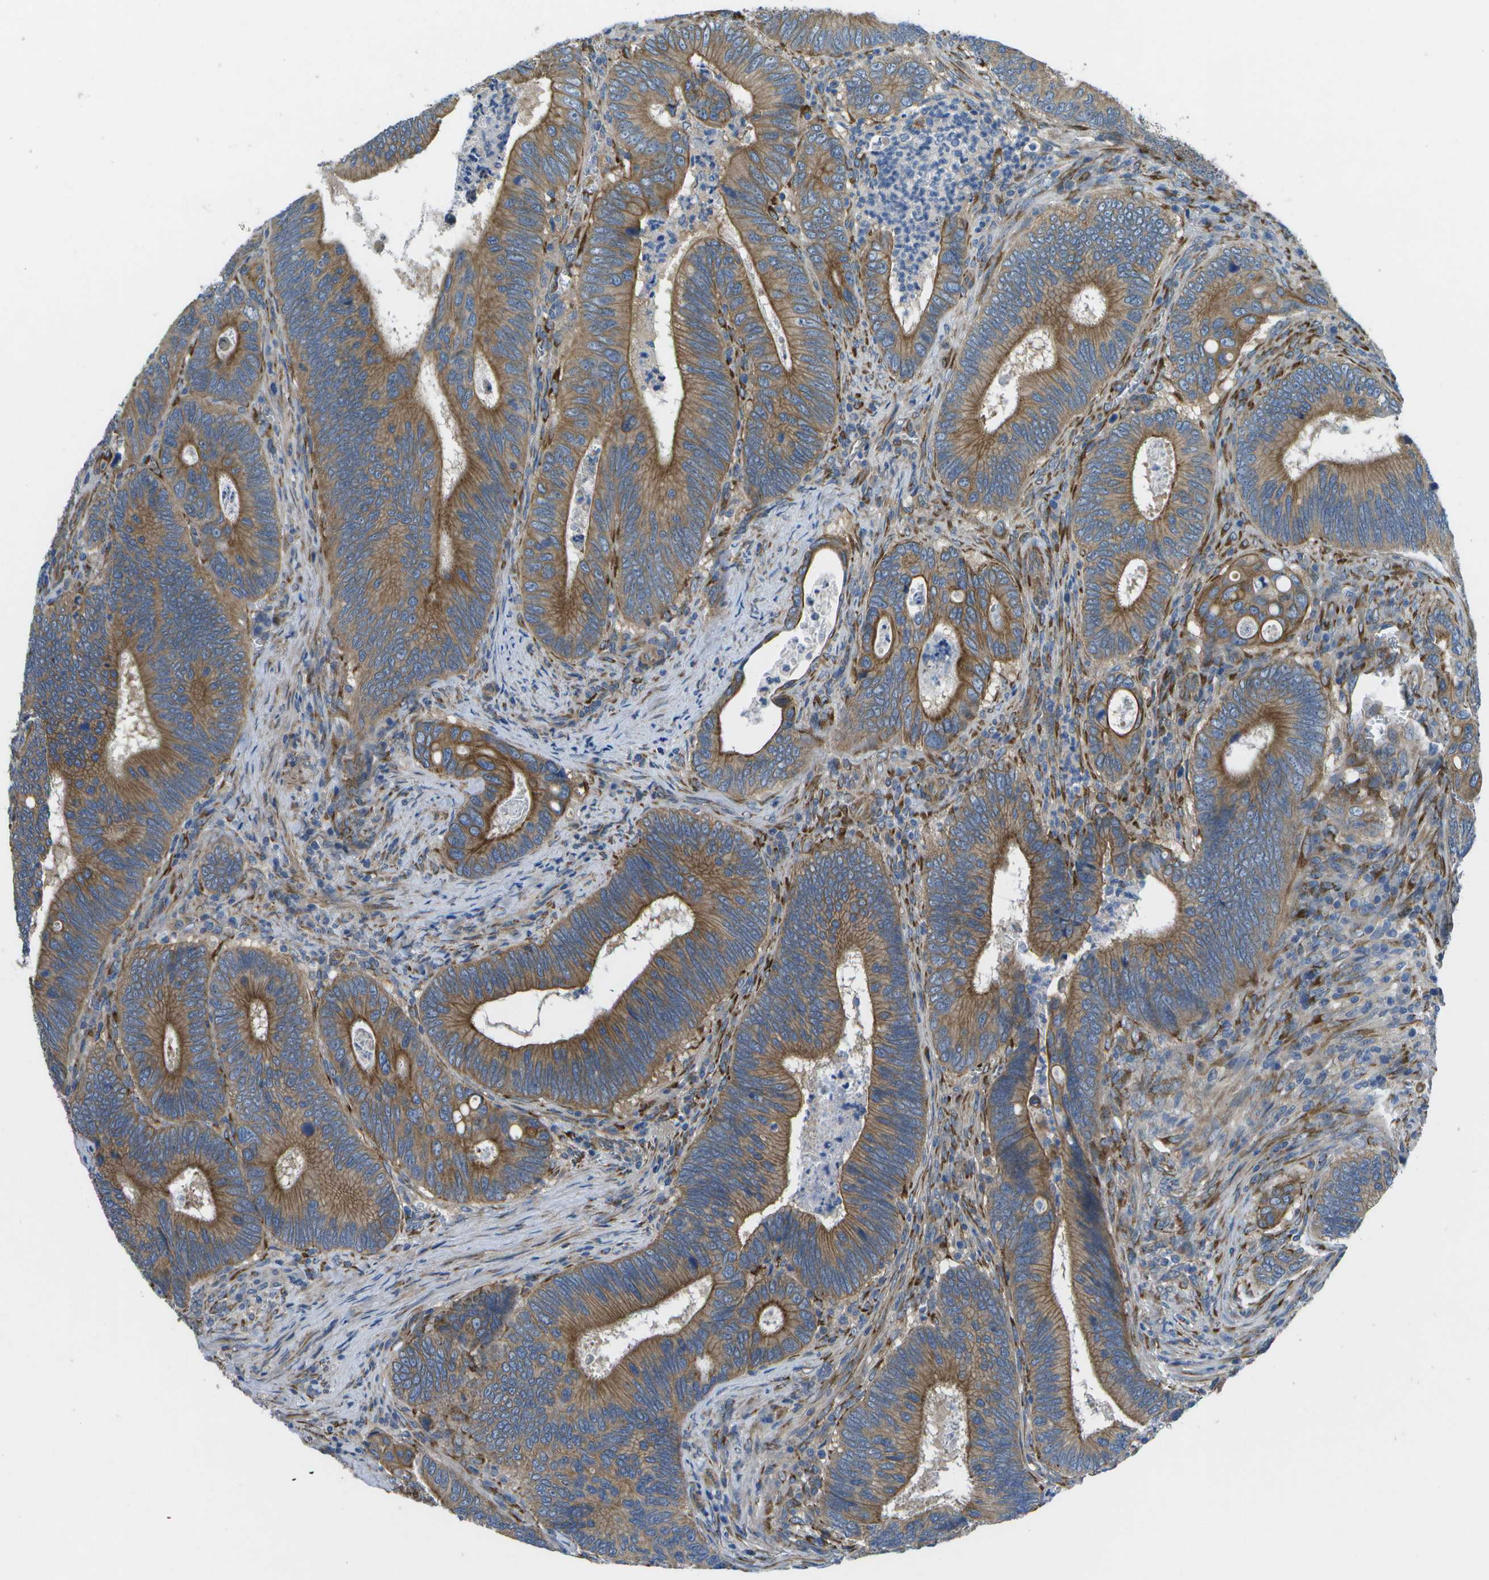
{"staining": {"intensity": "moderate", "quantity": ">75%", "location": "cytoplasmic/membranous"}, "tissue": "colorectal cancer", "cell_type": "Tumor cells", "image_type": "cancer", "snomed": [{"axis": "morphology", "description": "Inflammation, NOS"}, {"axis": "morphology", "description": "Adenocarcinoma, NOS"}, {"axis": "topography", "description": "Colon"}], "caption": "Colorectal cancer was stained to show a protein in brown. There is medium levels of moderate cytoplasmic/membranous positivity in approximately >75% of tumor cells.", "gene": "P3H1", "patient": {"sex": "male", "age": 72}}